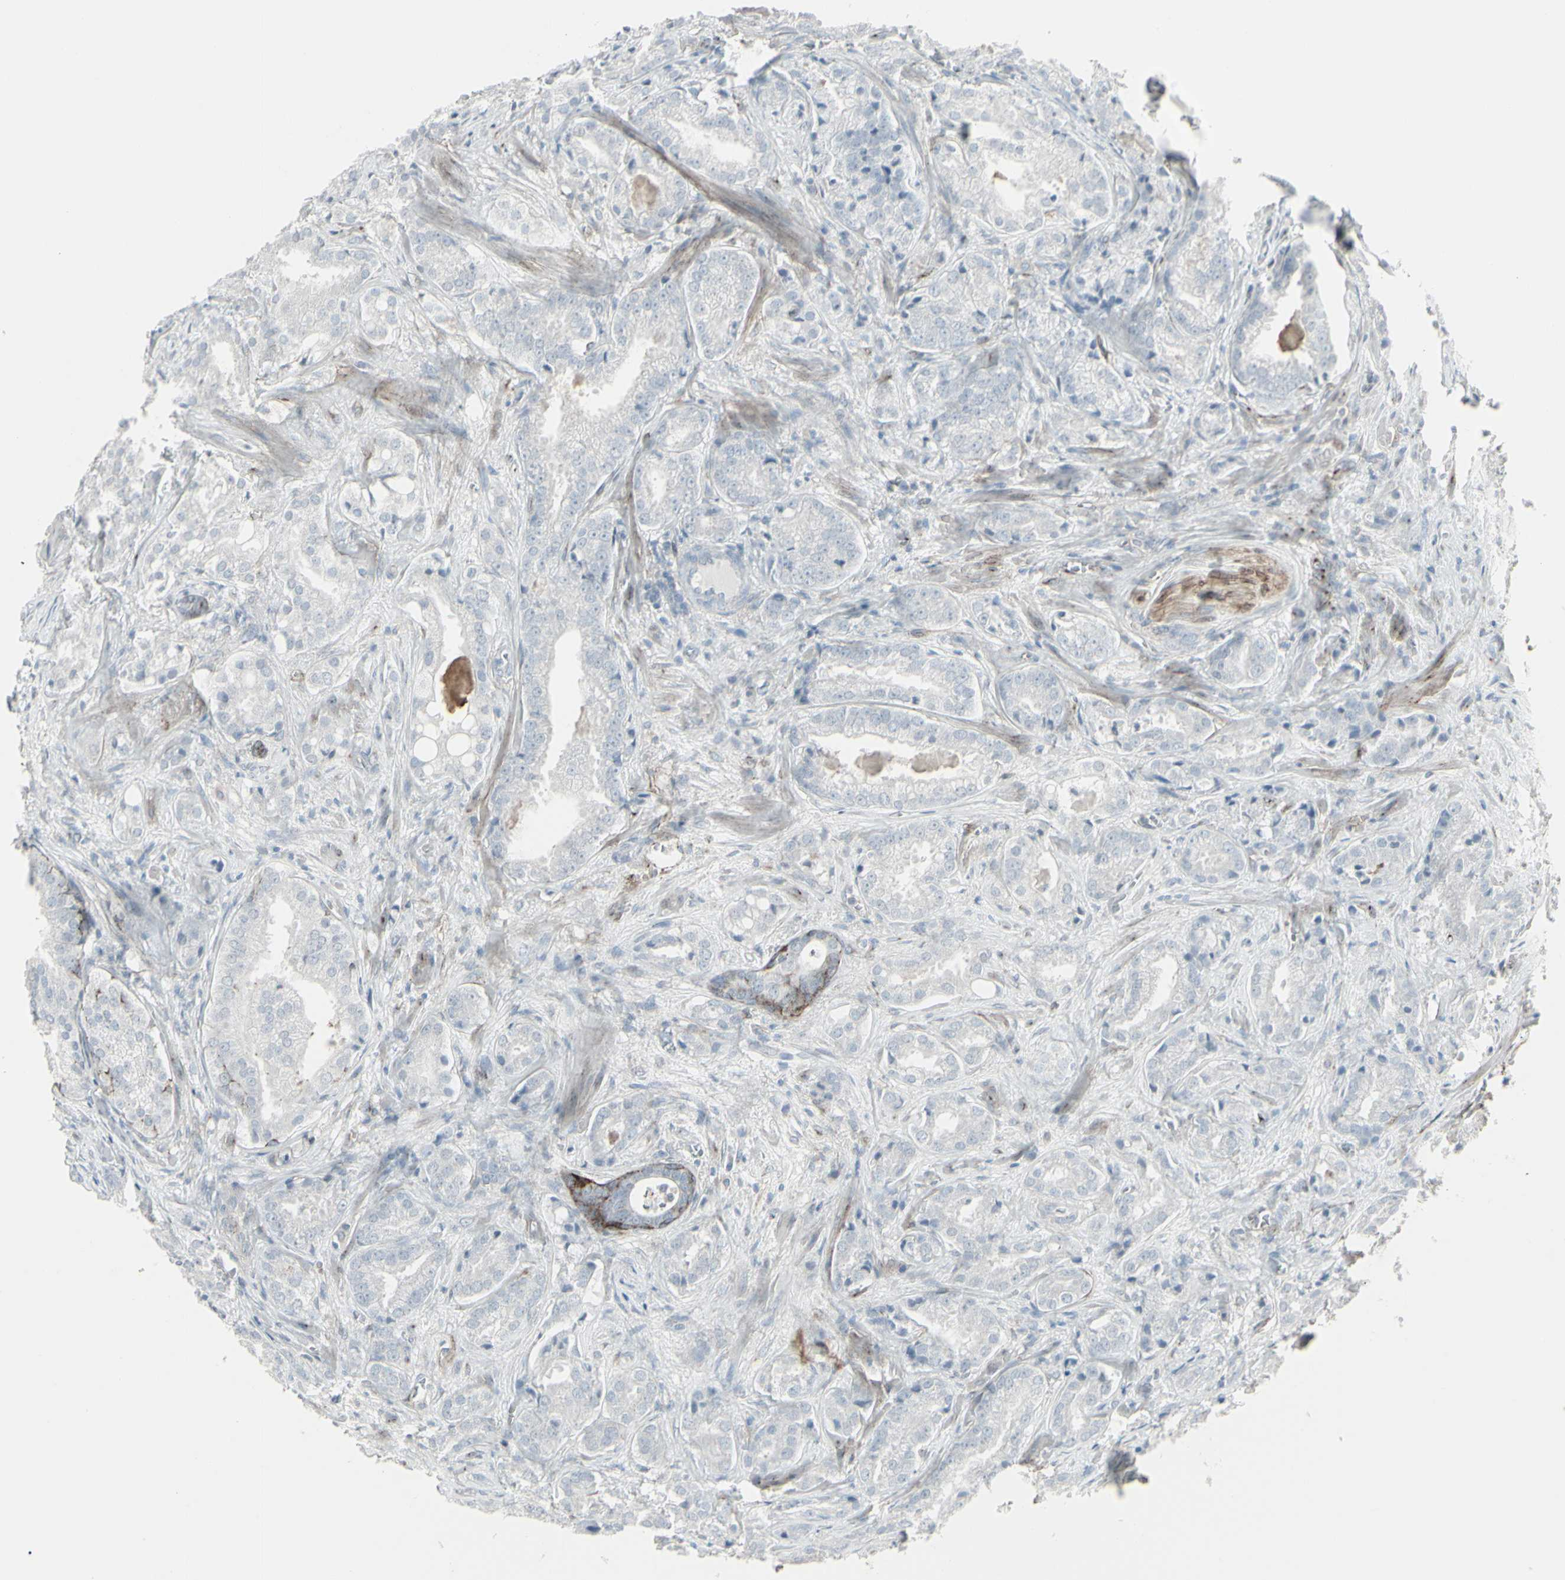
{"staining": {"intensity": "negative", "quantity": "none", "location": "none"}, "tissue": "prostate cancer", "cell_type": "Tumor cells", "image_type": "cancer", "snomed": [{"axis": "morphology", "description": "Adenocarcinoma, High grade"}, {"axis": "topography", "description": "Prostate"}], "caption": "This is an immunohistochemistry (IHC) micrograph of adenocarcinoma (high-grade) (prostate). There is no positivity in tumor cells.", "gene": "GJA1", "patient": {"sex": "male", "age": 64}}